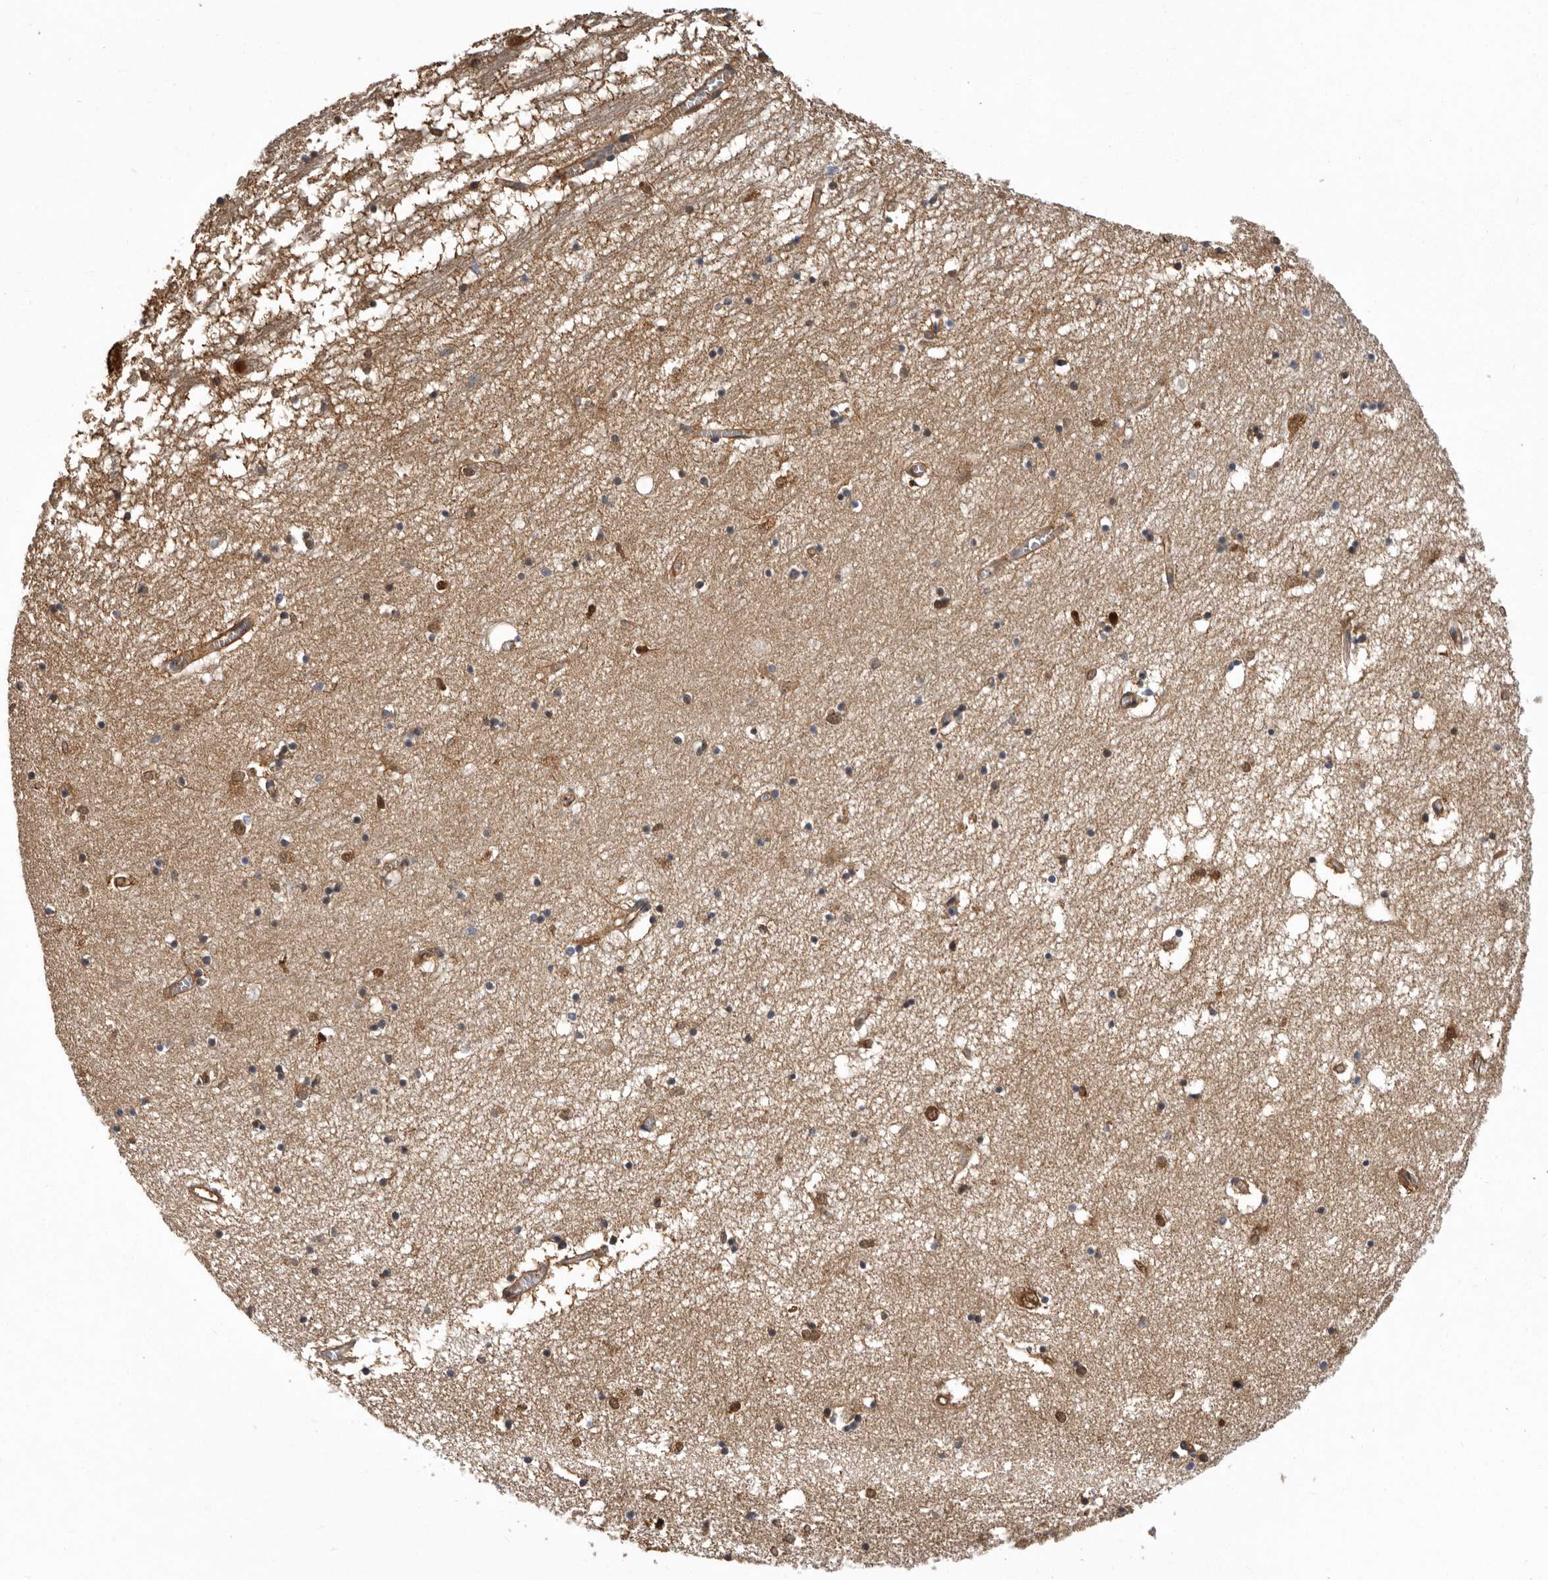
{"staining": {"intensity": "moderate", "quantity": "25%-75%", "location": "cytoplasmic/membranous,nuclear"}, "tissue": "hippocampus", "cell_type": "Glial cells", "image_type": "normal", "snomed": [{"axis": "morphology", "description": "Normal tissue, NOS"}, {"axis": "topography", "description": "Hippocampus"}], "caption": "The photomicrograph demonstrates a brown stain indicating the presence of a protein in the cytoplasmic/membranous,nuclear of glial cells in hippocampus. The staining was performed using DAB to visualize the protein expression in brown, while the nuclei were stained in blue with hematoxylin (Magnification: 20x).", "gene": "ENAH", "patient": {"sex": "male", "age": 70}}